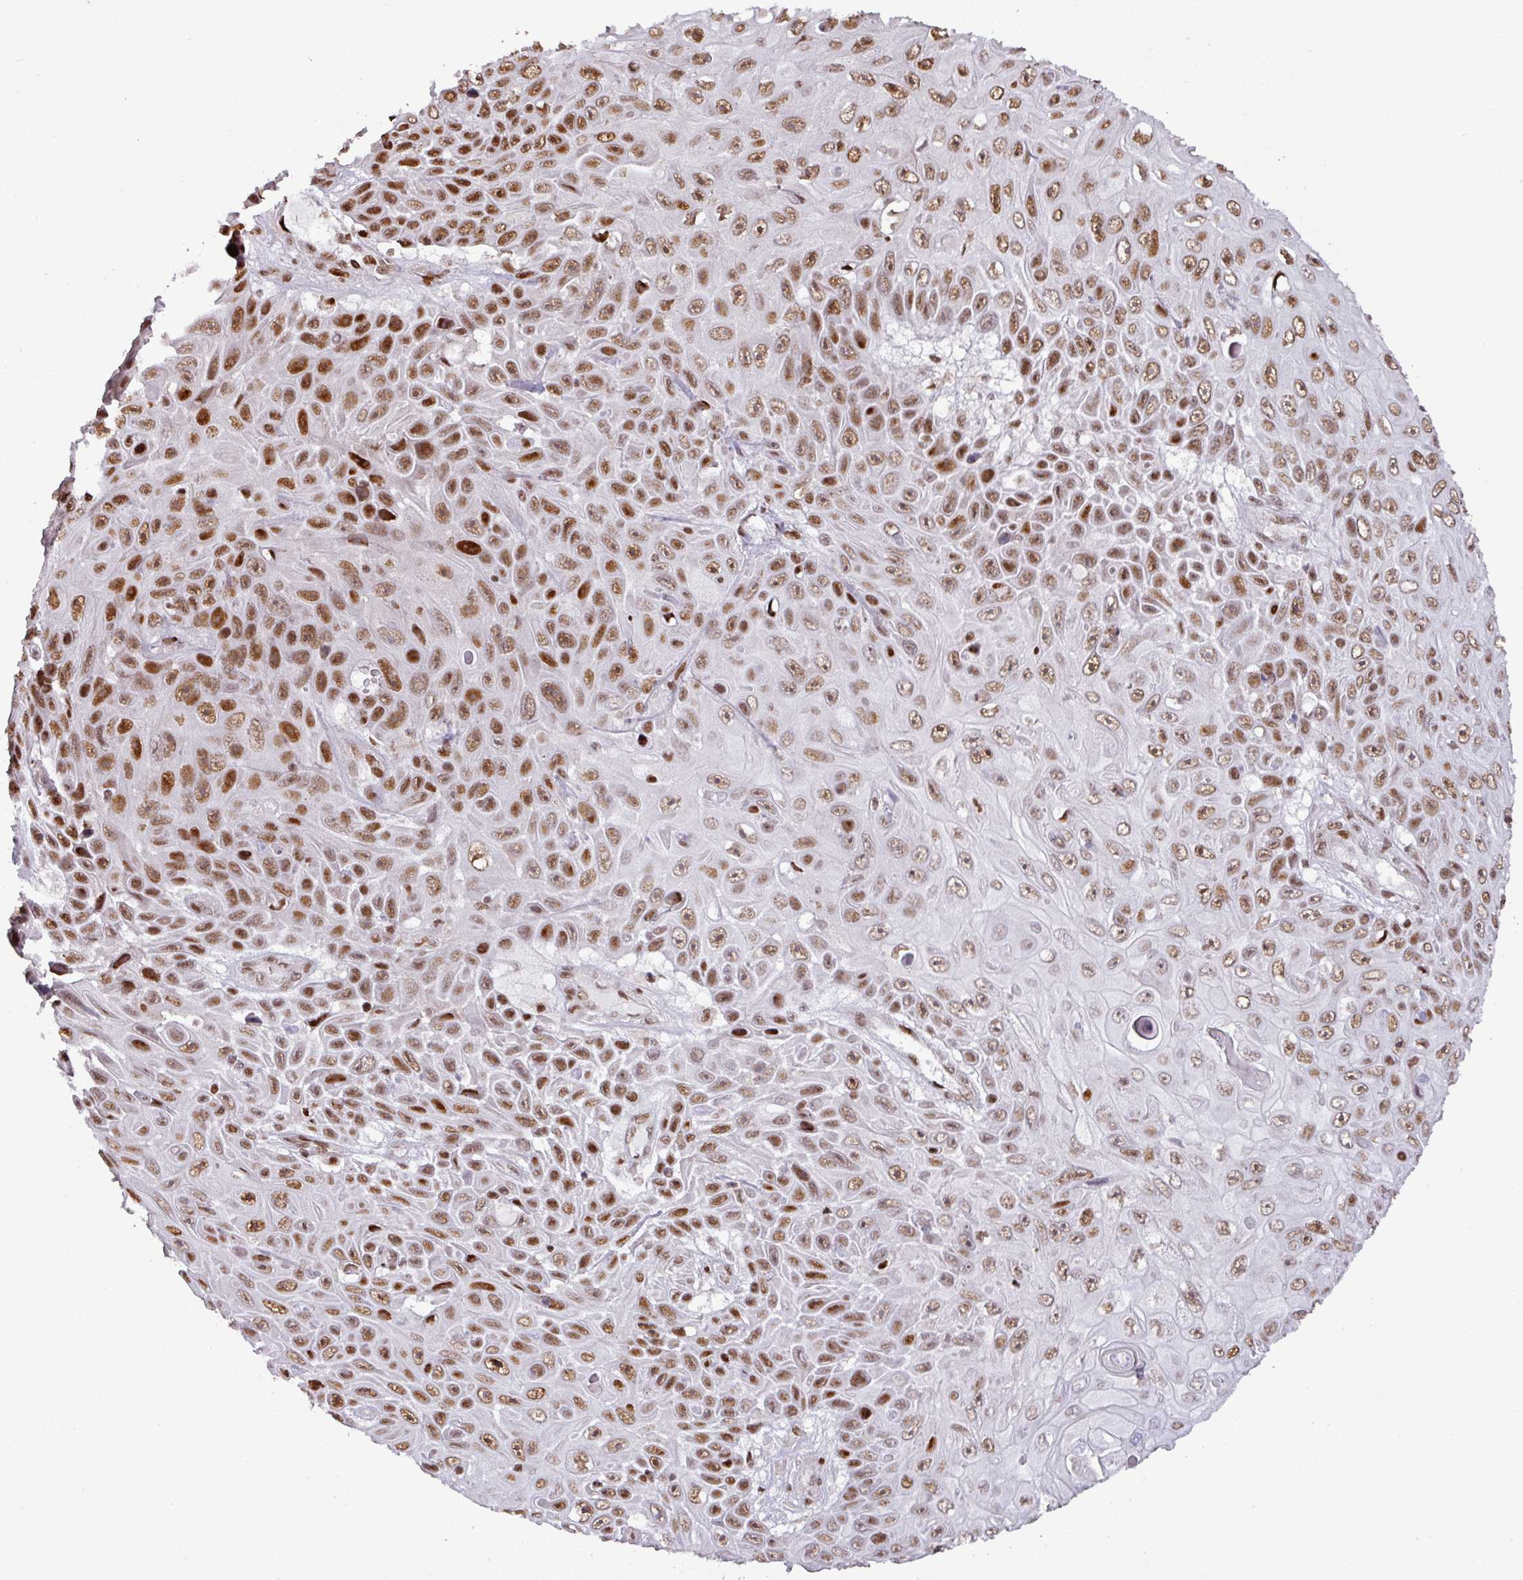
{"staining": {"intensity": "moderate", "quantity": ">75%", "location": "nuclear"}, "tissue": "skin cancer", "cell_type": "Tumor cells", "image_type": "cancer", "snomed": [{"axis": "morphology", "description": "Squamous cell carcinoma, NOS"}, {"axis": "topography", "description": "Skin"}], "caption": "Immunohistochemistry (DAB) staining of human skin cancer (squamous cell carcinoma) exhibits moderate nuclear protein positivity in about >75% of tumor cells.", "gene": "MYSM1", "patient": {"sex": "male", "age": 82}}